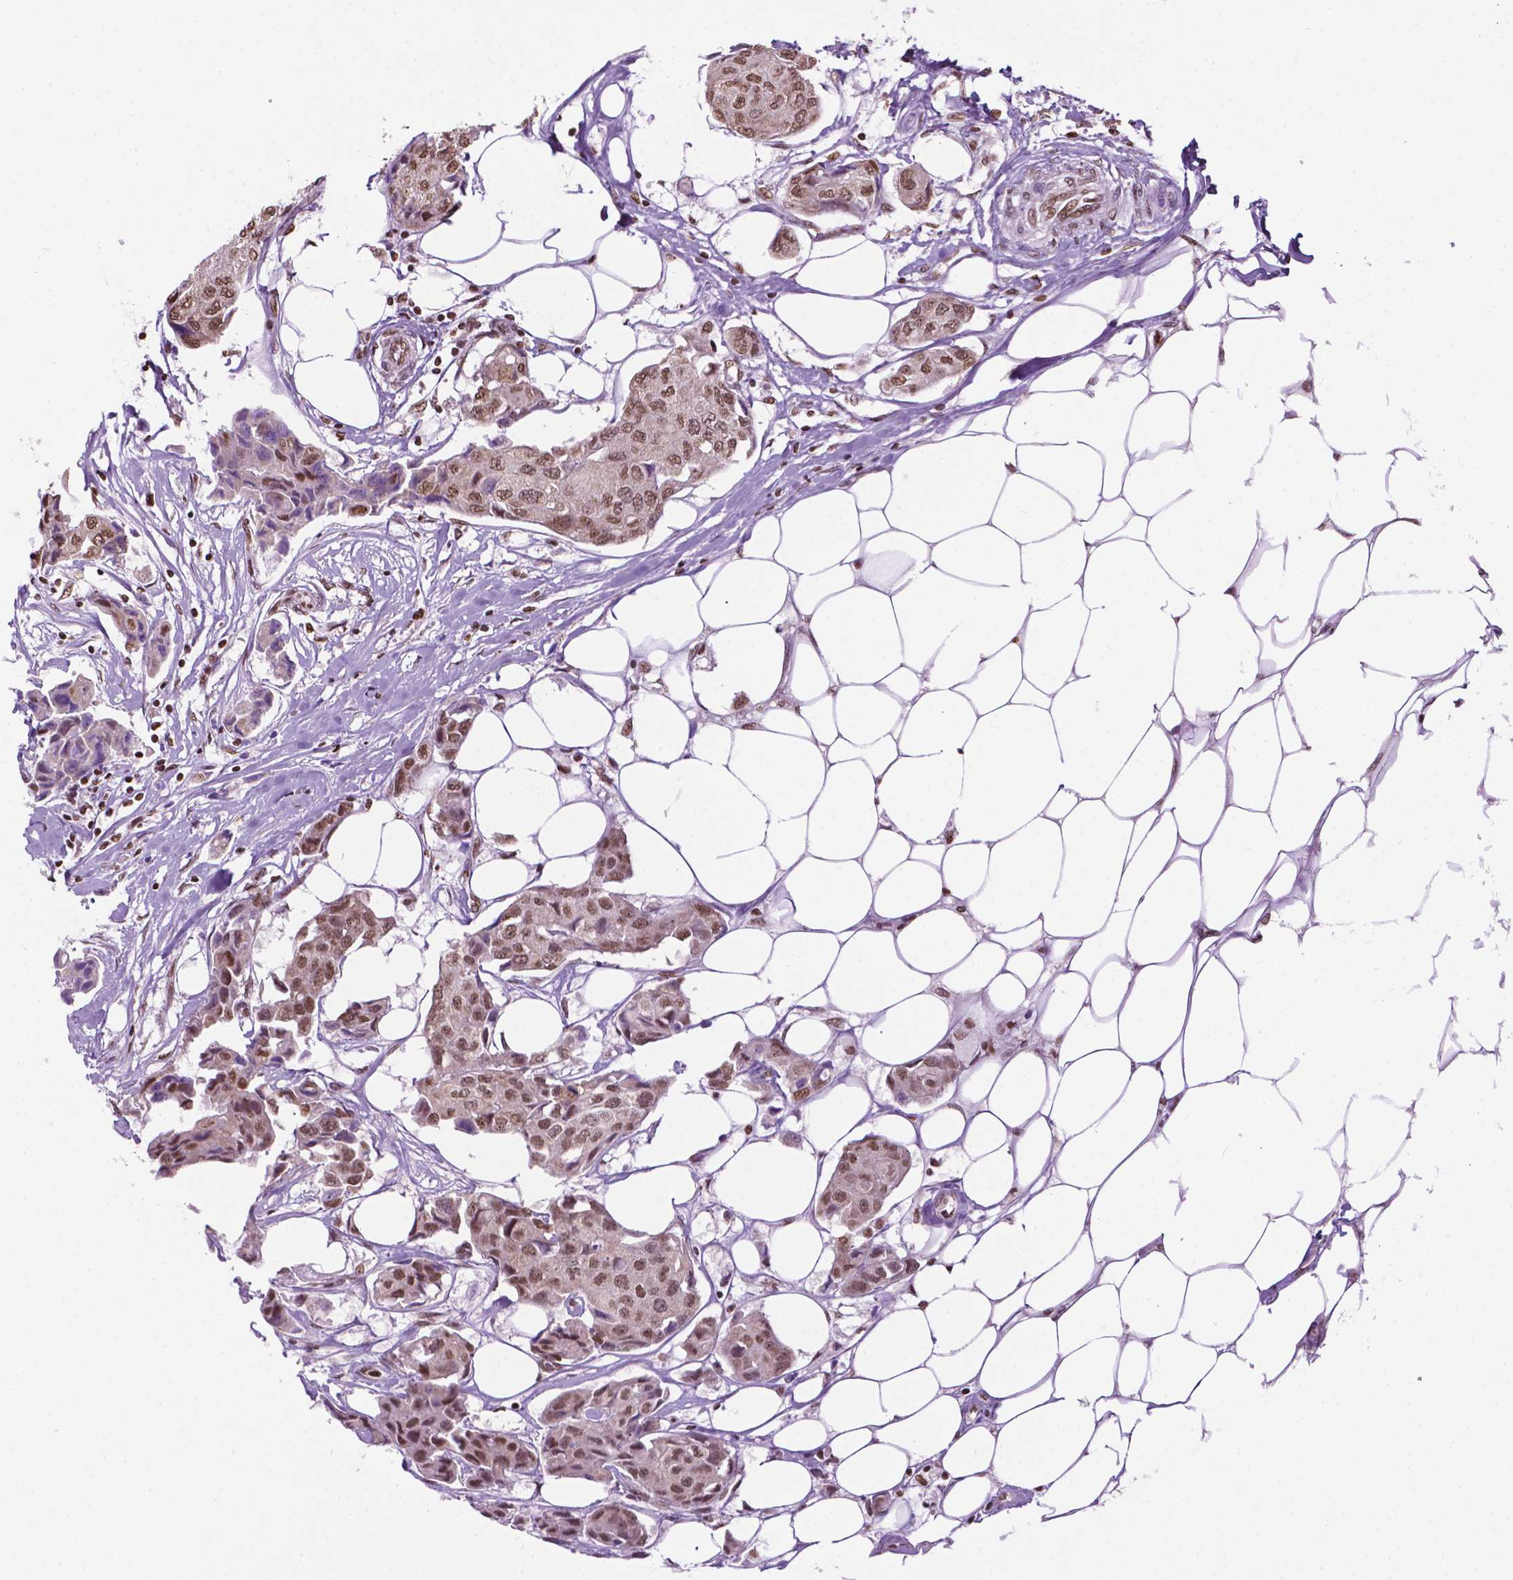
{"staining": {"intensity": "moderate", "quantity": ">75%", "location": "nuclear"}, "tissue": "breast cancer", "cell_type": "Tumor cells", "image_type": "cancer", "snomed": [{"axis": "morphology", "description": "Duct carcinoma"}, {"axis": "topography", "description": "Breast"}, {"axis": "topography", "description": "Lymph node"}], "caption": "An image of breast invasive ductal carcinoma stained for a protein demonstrates moderate nuclear brown staining in tumor cells.", "gene": "COL23A1", "patient": {"sex": "female", "age": 80}}